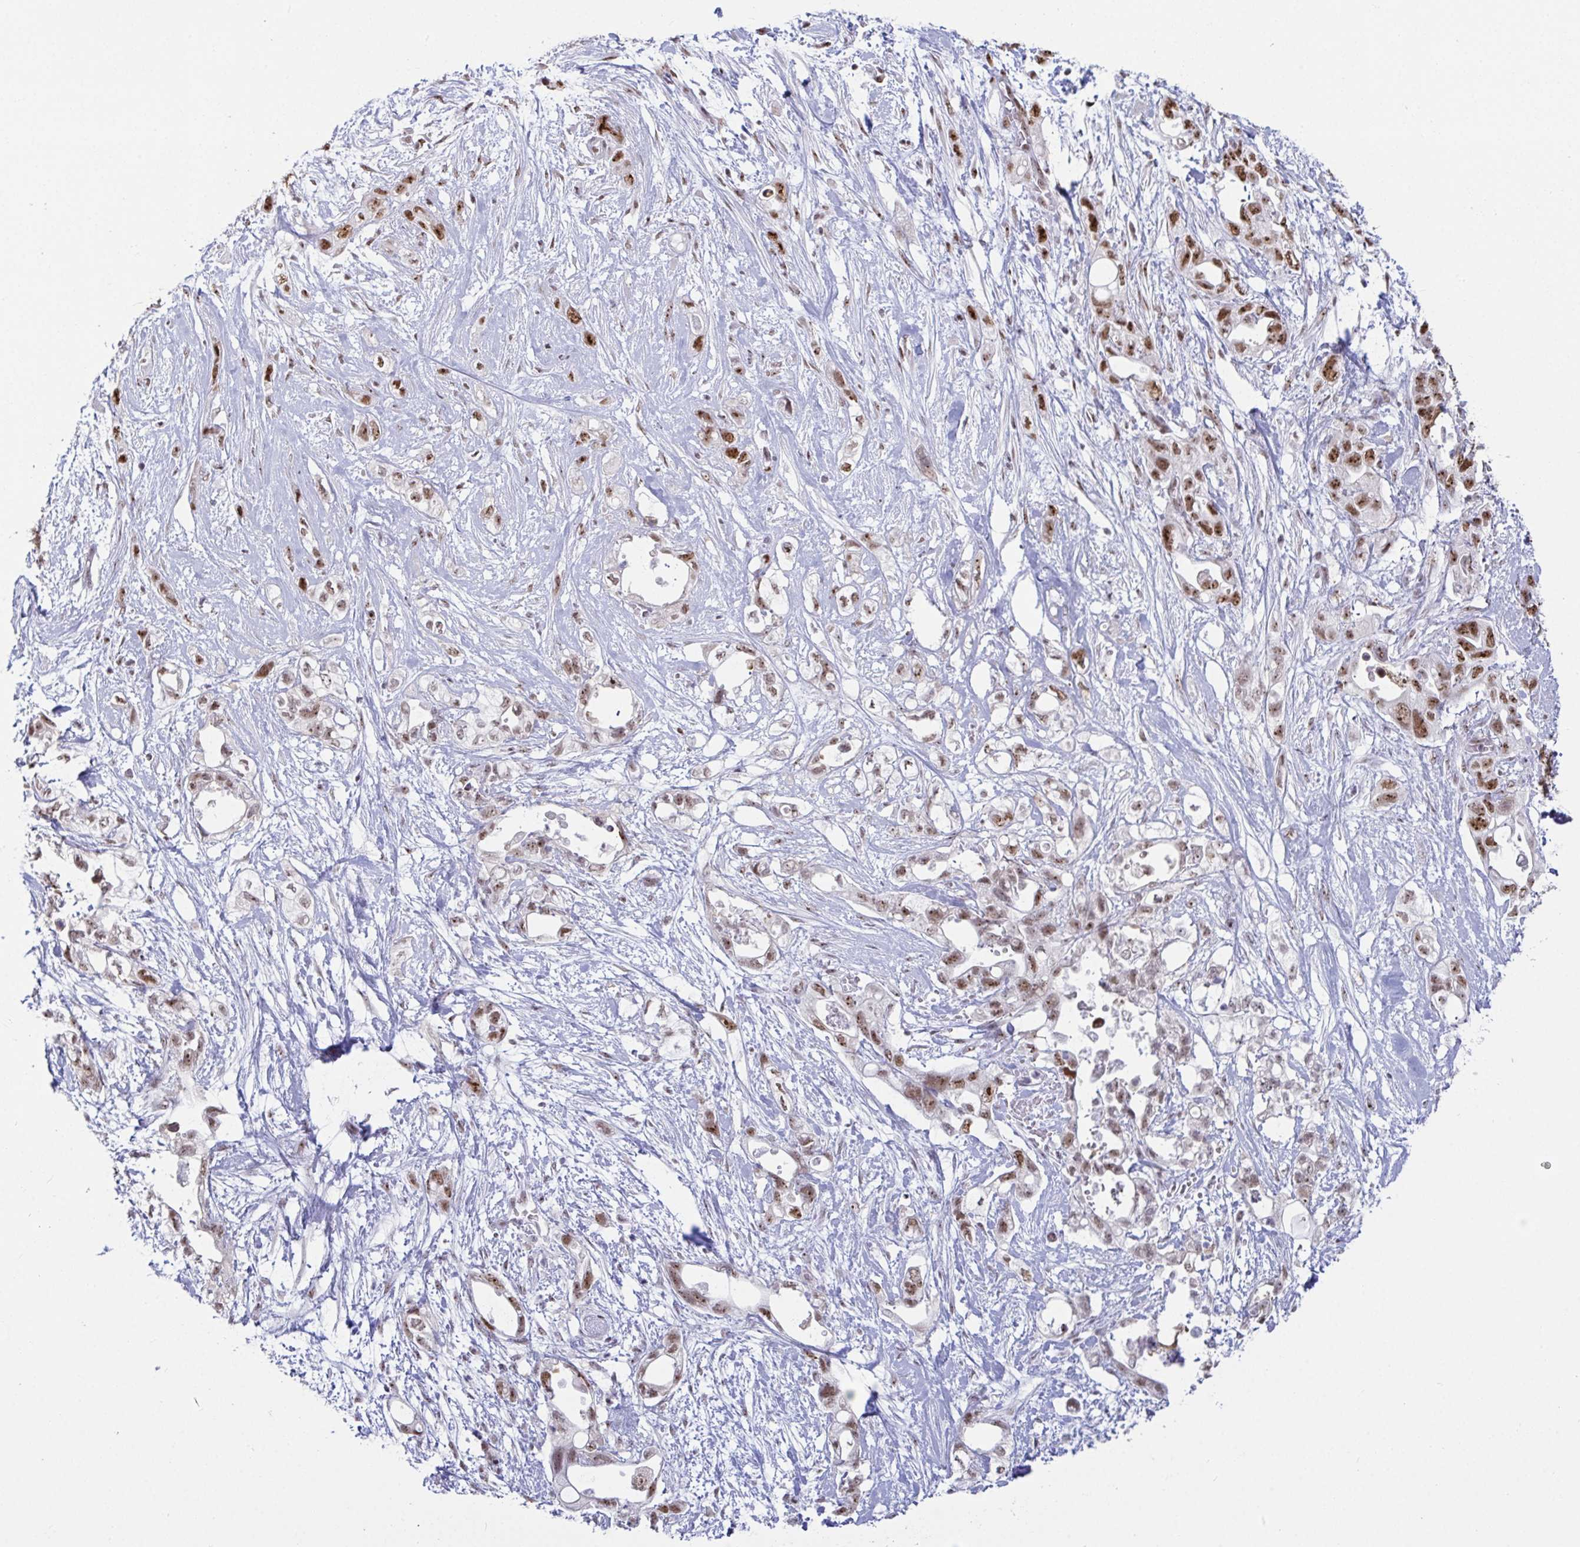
{"staining": {"intensity": "moderate", "quantity": ">75%", "location": "nuclear"}, "tissue": "pancreatic cancer", "cell_type": "Tumor cells", "image_type": "cancer", "snomed": [{"axis": "morphology", "description": "Adenocarcinoma, NOS"}, {"axis": "topography", "description": "Pancreas"}], "caption": "IHC (DAB (3,3'-diaminobenzidine)) staining of human pancreatic cancer (adenocarcinoma) reveals moderate nuclear protein positivity in about >75% of tumor cells.", "gene": "SUPT16H", "patient": {"sex": "female", "age": 72}}